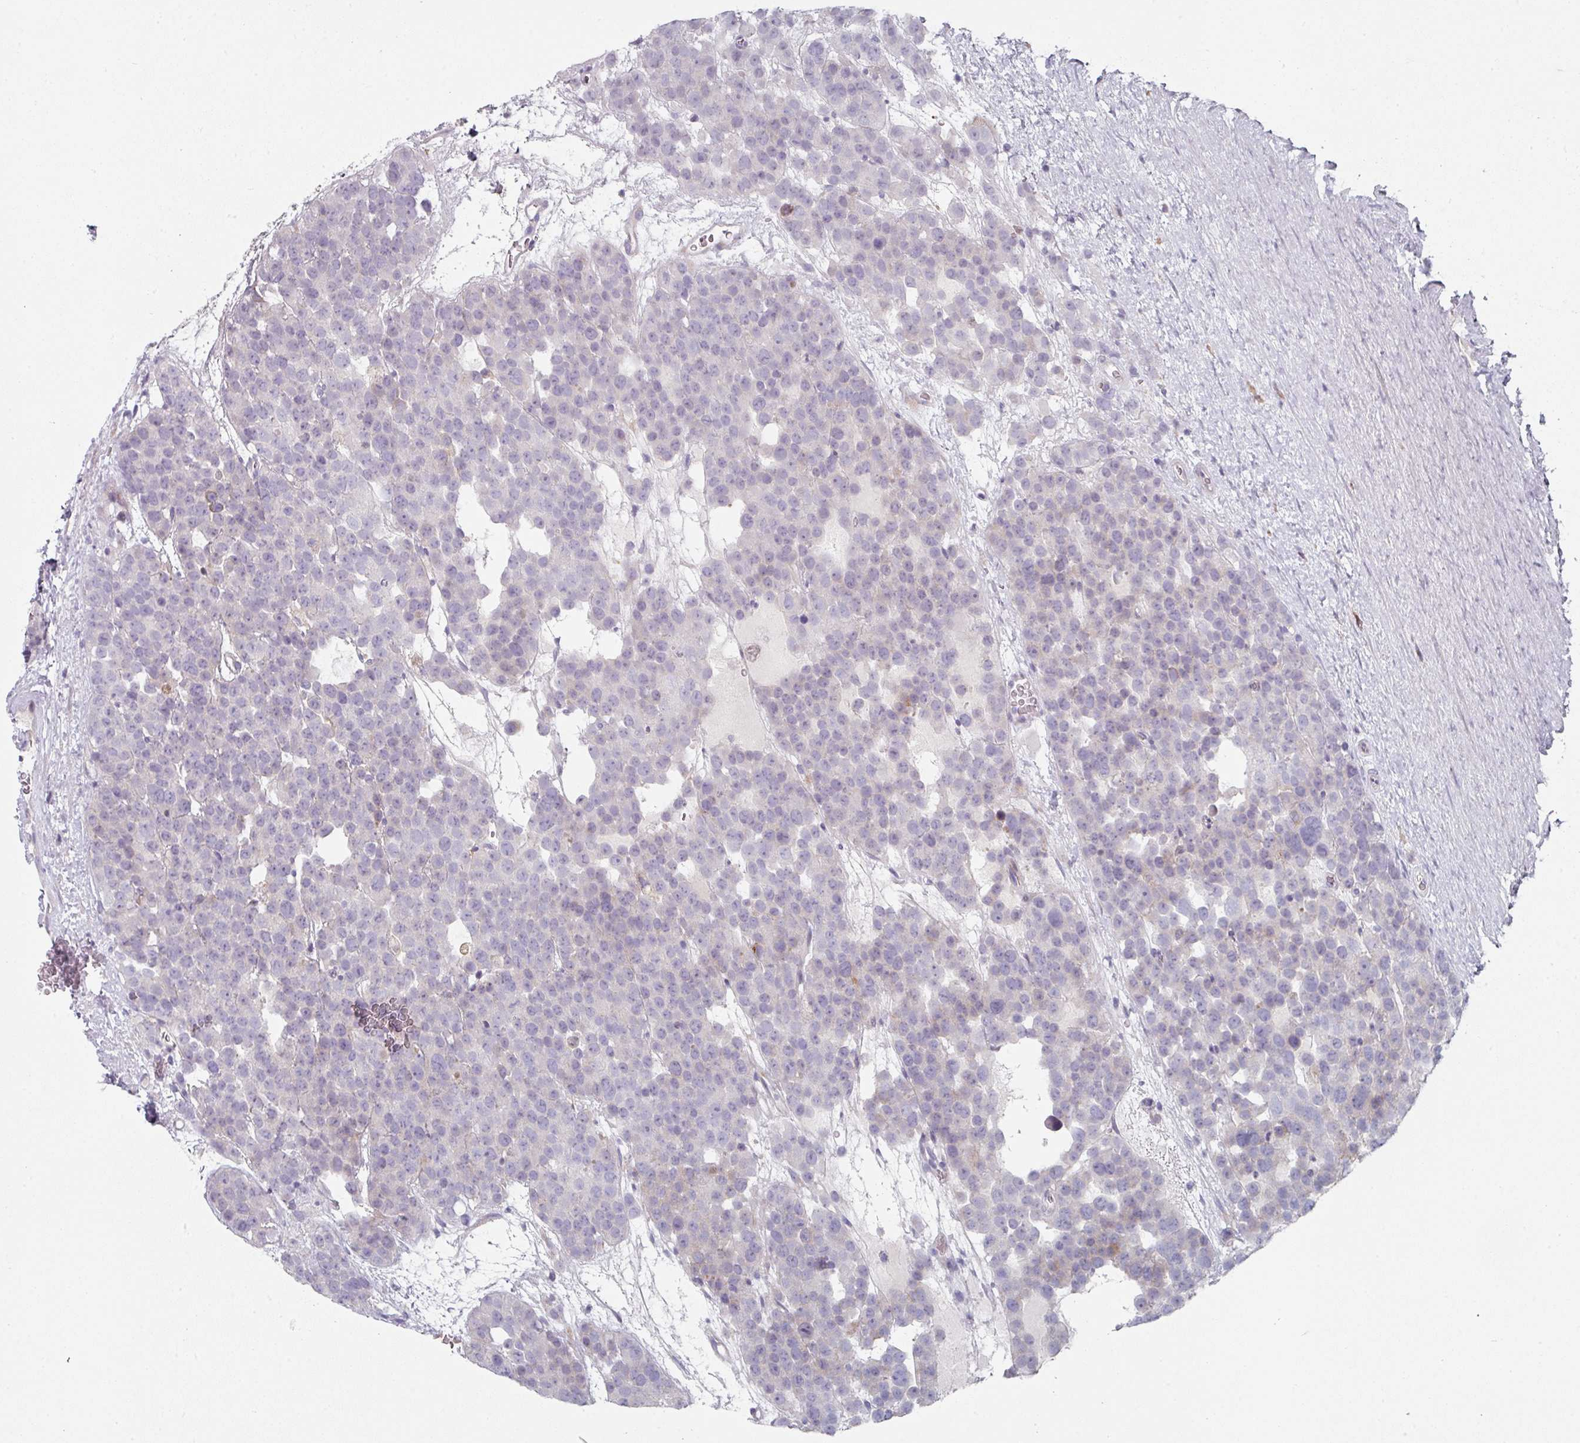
{"staining": {"intensity": "negative", "quantity": "none", "location": "none"}, "tissue": "testis cancer", "cell_type": "Tumor cells", "image_type": "cancer", "snomed": [{"axis": "morphology", "description": "Seminoma, NOS"}, {"axis": "topography", "description": "Testis"}], "caption": "Immunohistochemical staining of human testis cancer displays no significant staining in tumor cells.", "gene": "WSB2", "patient": {"sex": "male", "age": 71}}